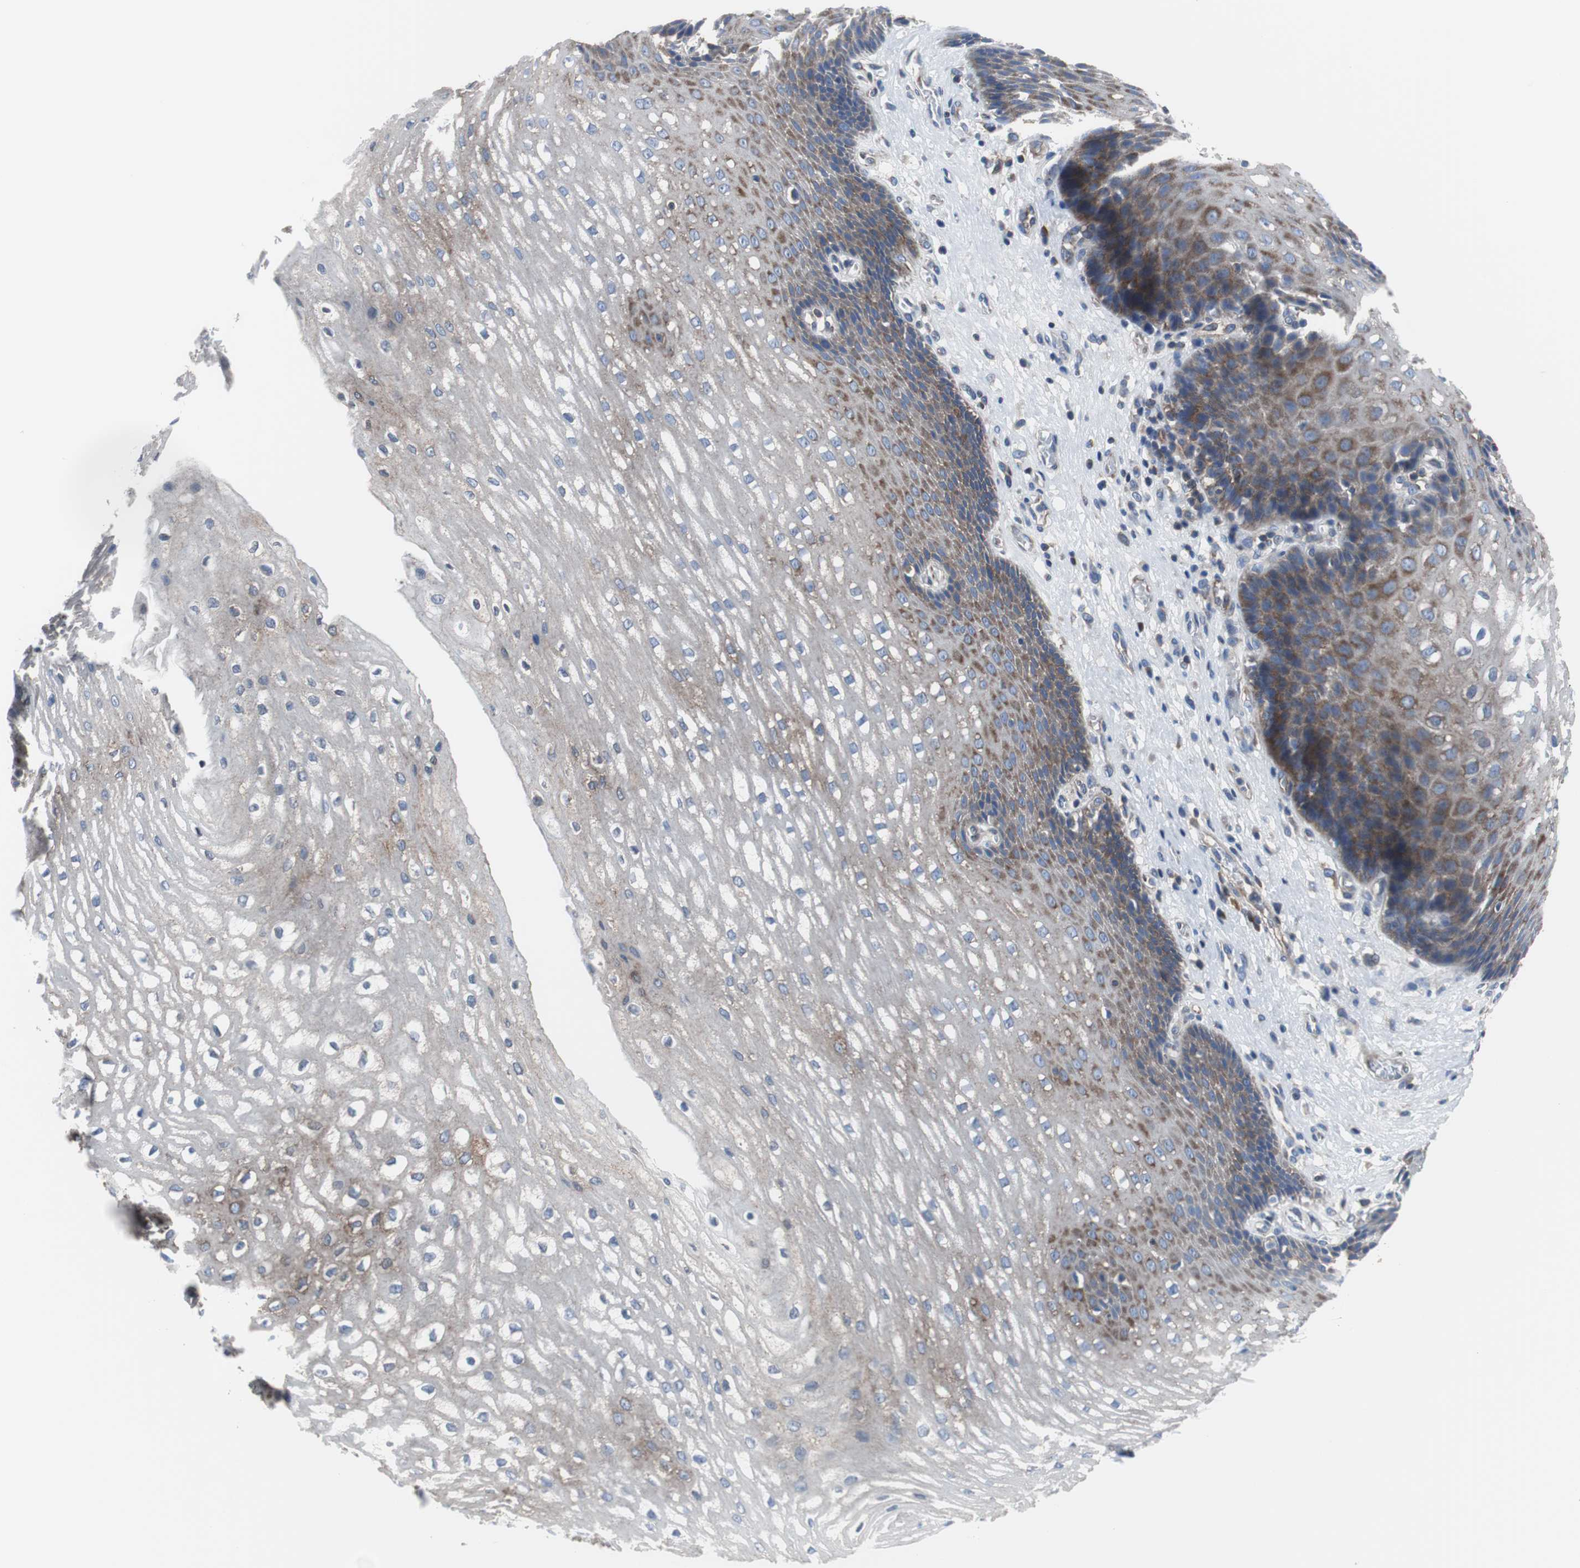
{"staining": {"intensity": "moderate", "quantity": "25%-75%", "location": "cytoplasmic/membranous"}, "tissue": "esophagus", "cell_type": "Squamous epithelial cells", "image_type": "normal", "snomed": [{"axis": "morphology", "description": "Normal tissue, NOS"}, {"axis": "topography", "description": "Esophagus"}], "caption": "Squamous epithelial cells show medium levels of moderate cytoplasmic/membranous staining in approximately 25%-75% of cells in normal esophagus. Using DAB (brown) and hematoxylin (blue) stains, captured at high magnification using brightfield microscopy.", "gene": "BRAF", "patient": {"sex": "male", "age": 48}}